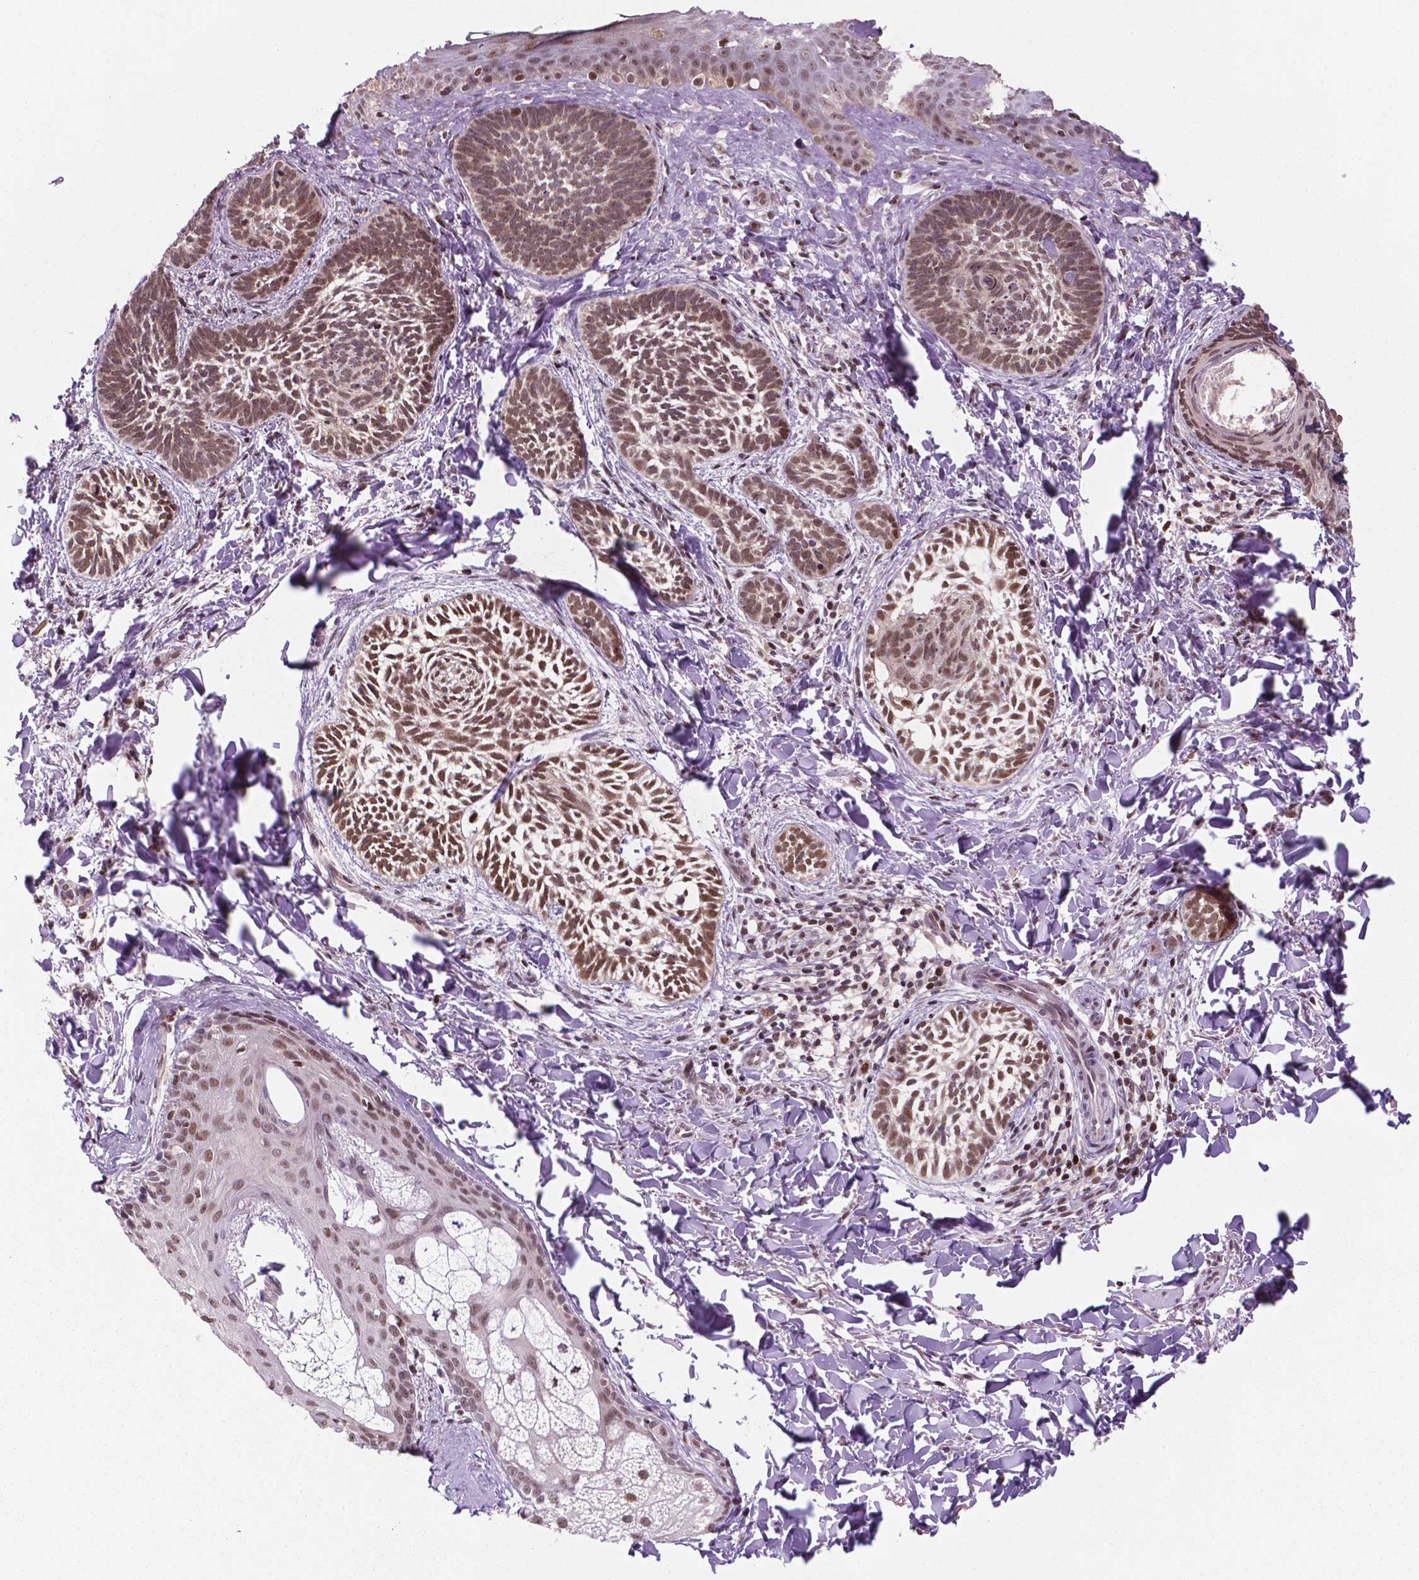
{"staining": {"intensity": "moderate", "quantity": ">75%", "location": "nuclear"}, "tissue": "skin cancer", "cell_type": "Tumor cells", "image_type": "cancer", "snomed": [{"axis": "morphology", "description": "Normal tissue, NOS"}, {"axis": "morphology", "description": "Basal cell carcinoma"}, {"axis": "topography", "description": "Skin"}], "caption": "Moderate nuclear expression for a protein is identified in about >75% of tumor cells of skin cancer using IHC.", "gene": "PER2", "patient": {"sex": "male", "age": 46}}